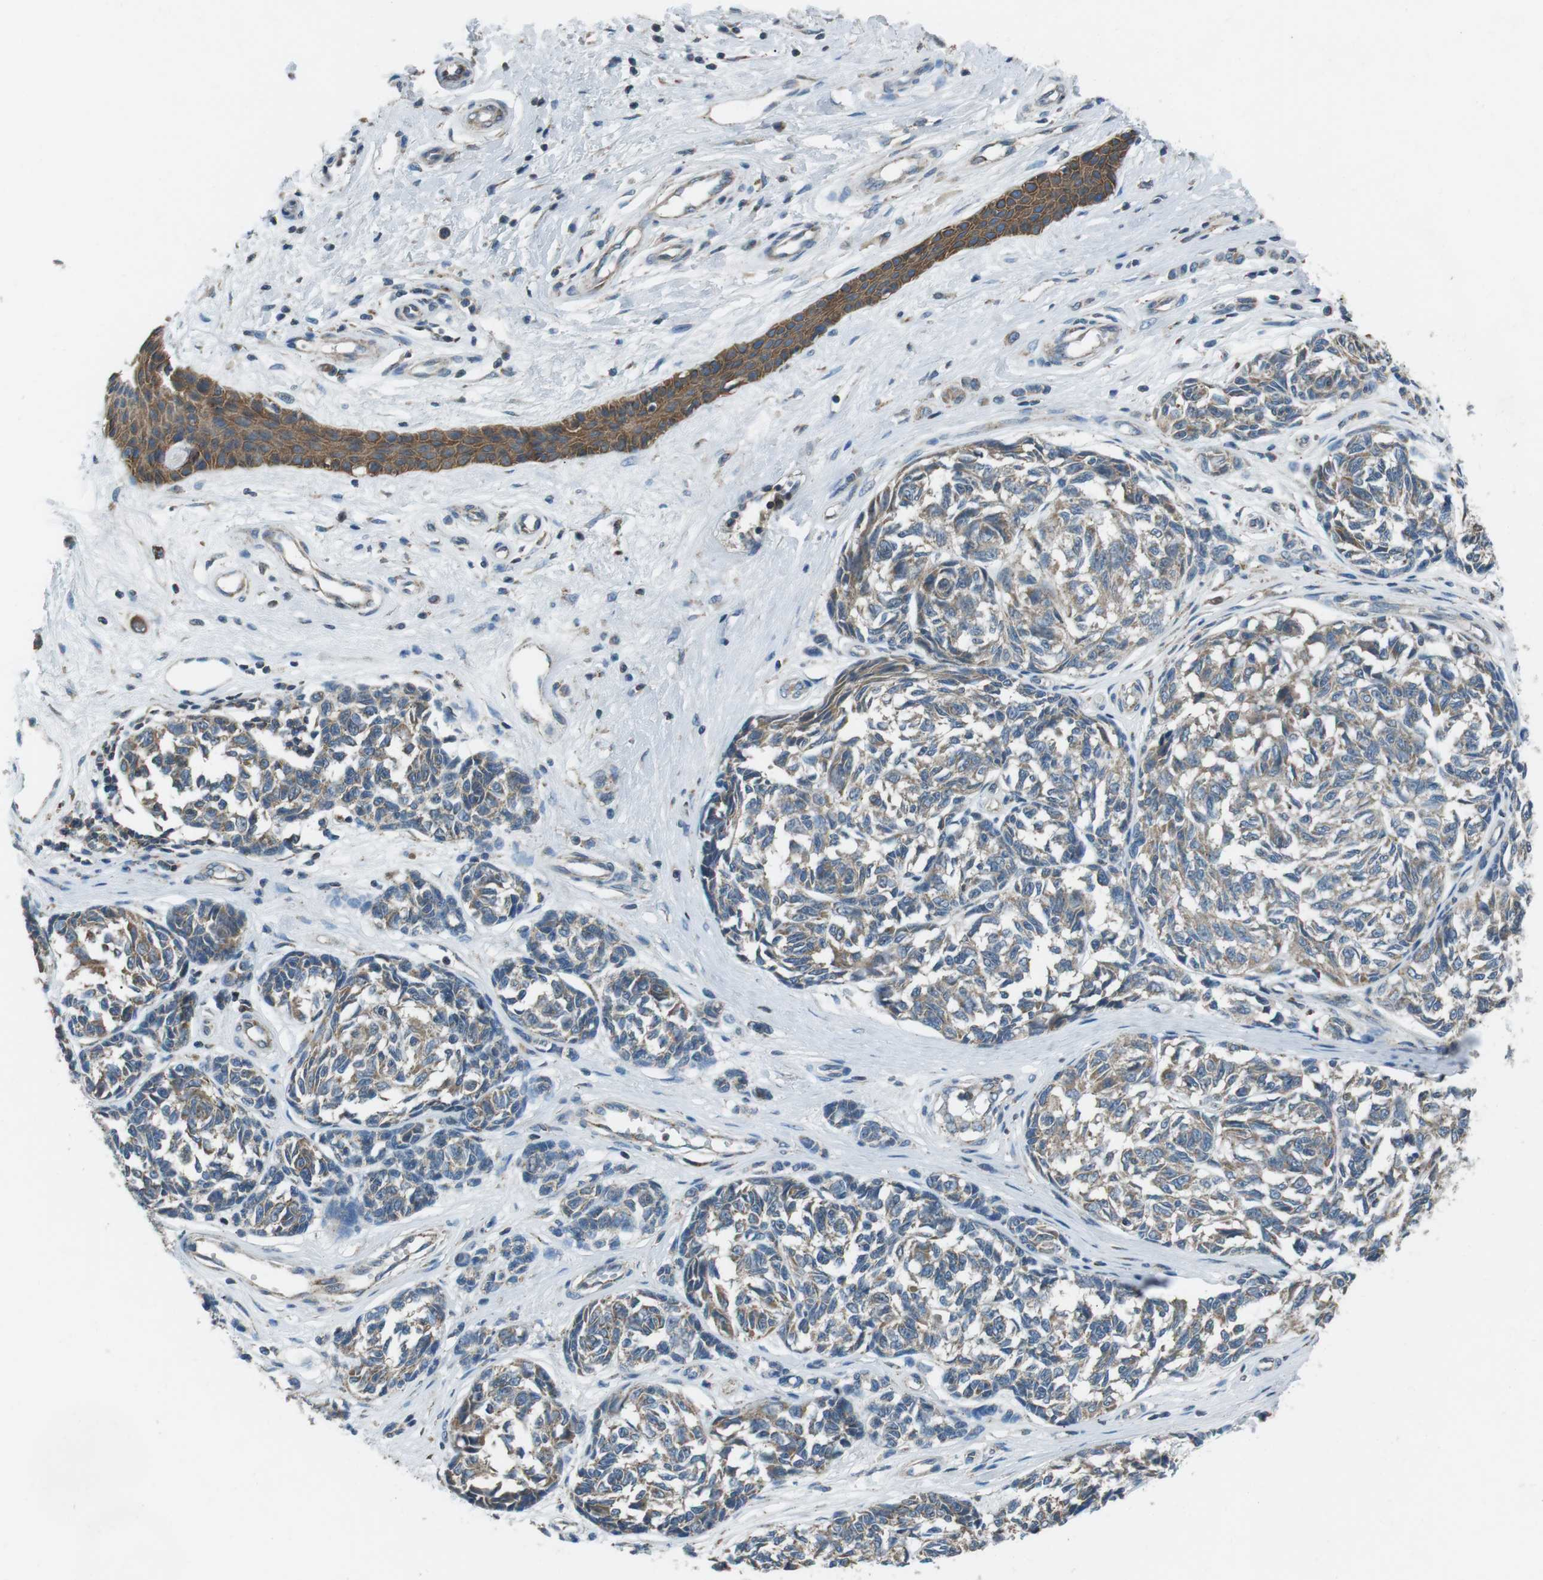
{"staining": {"intensity": "weak", "quantity": ">75%", "location": "cytoplasmic/membranous"}, "tissue": "melanoma", "cell_type": "Tumor cells", "image_type": "cancer", "snomed": [{"axis": "morphology", "description": "Malignant melanoma, NOS"}, {"axis": "topography", "description": "Skin"}], "caption": "Tumor cells reveal weak cytoplasmic/membranous expression in about >75% of cells in malignant melanoma.", "gene": "FAM3B", "patient": {"sex": "female", "age": 64}}